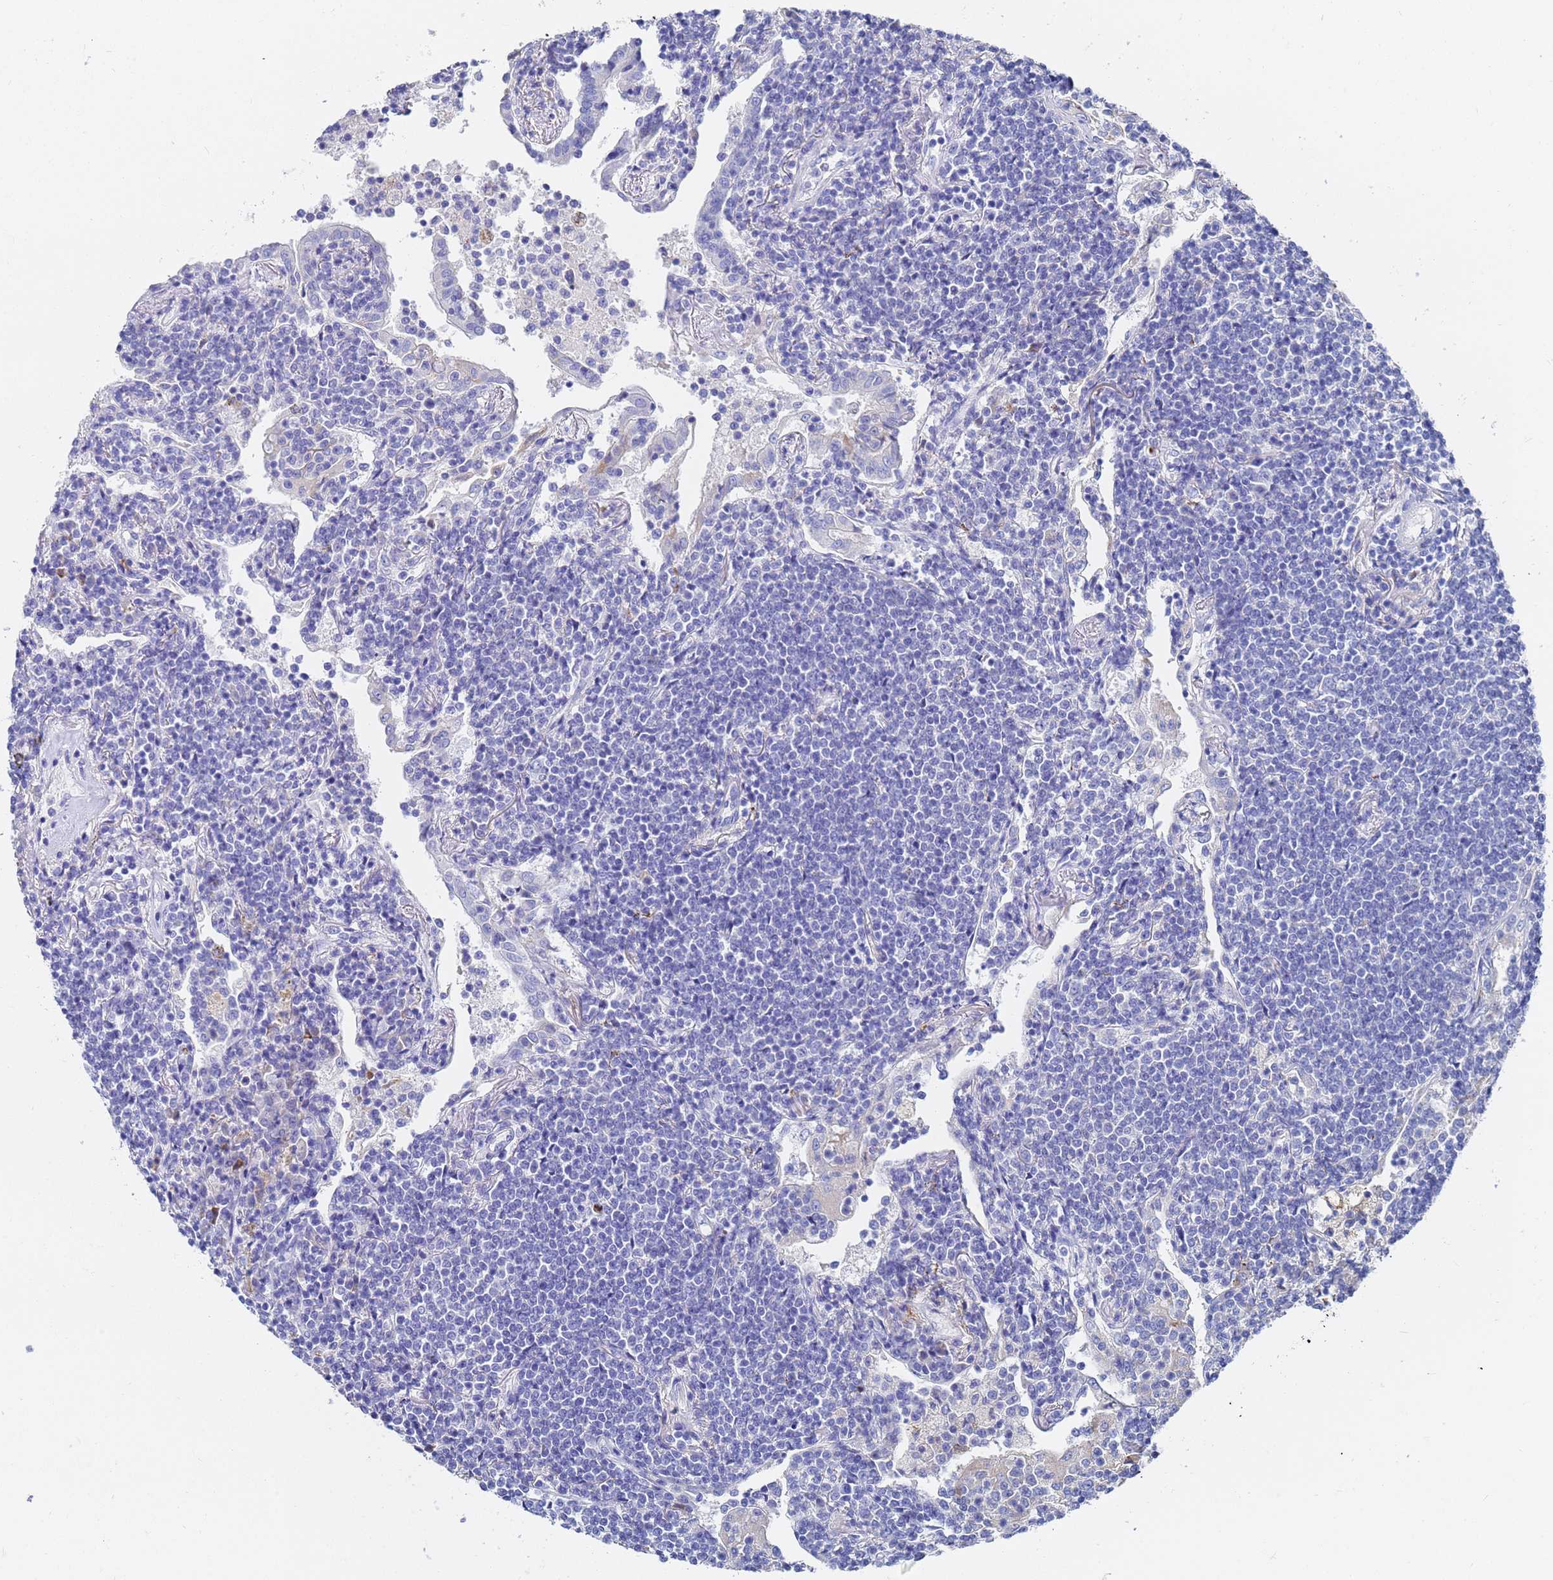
{"staining": {"intensity": "negative", "quantity": "none", "location": "none"}, "tissue": "lymphoma", "cell_type": "Tumor cells", "image_type": "cancer", "snomed": [{"axis": "morphology", "description": "Malignant lymphoma, non-Hodgkin's type, Low grade"}, {"axis": "topography", "description": "Lung"}], "caption": "This is an immunohistochemistry photomicrograph of lymphoma. There is no positivity in tumor cells.", "gene": "C2orf72", "patient": {"sex": "female", "age": 71}}